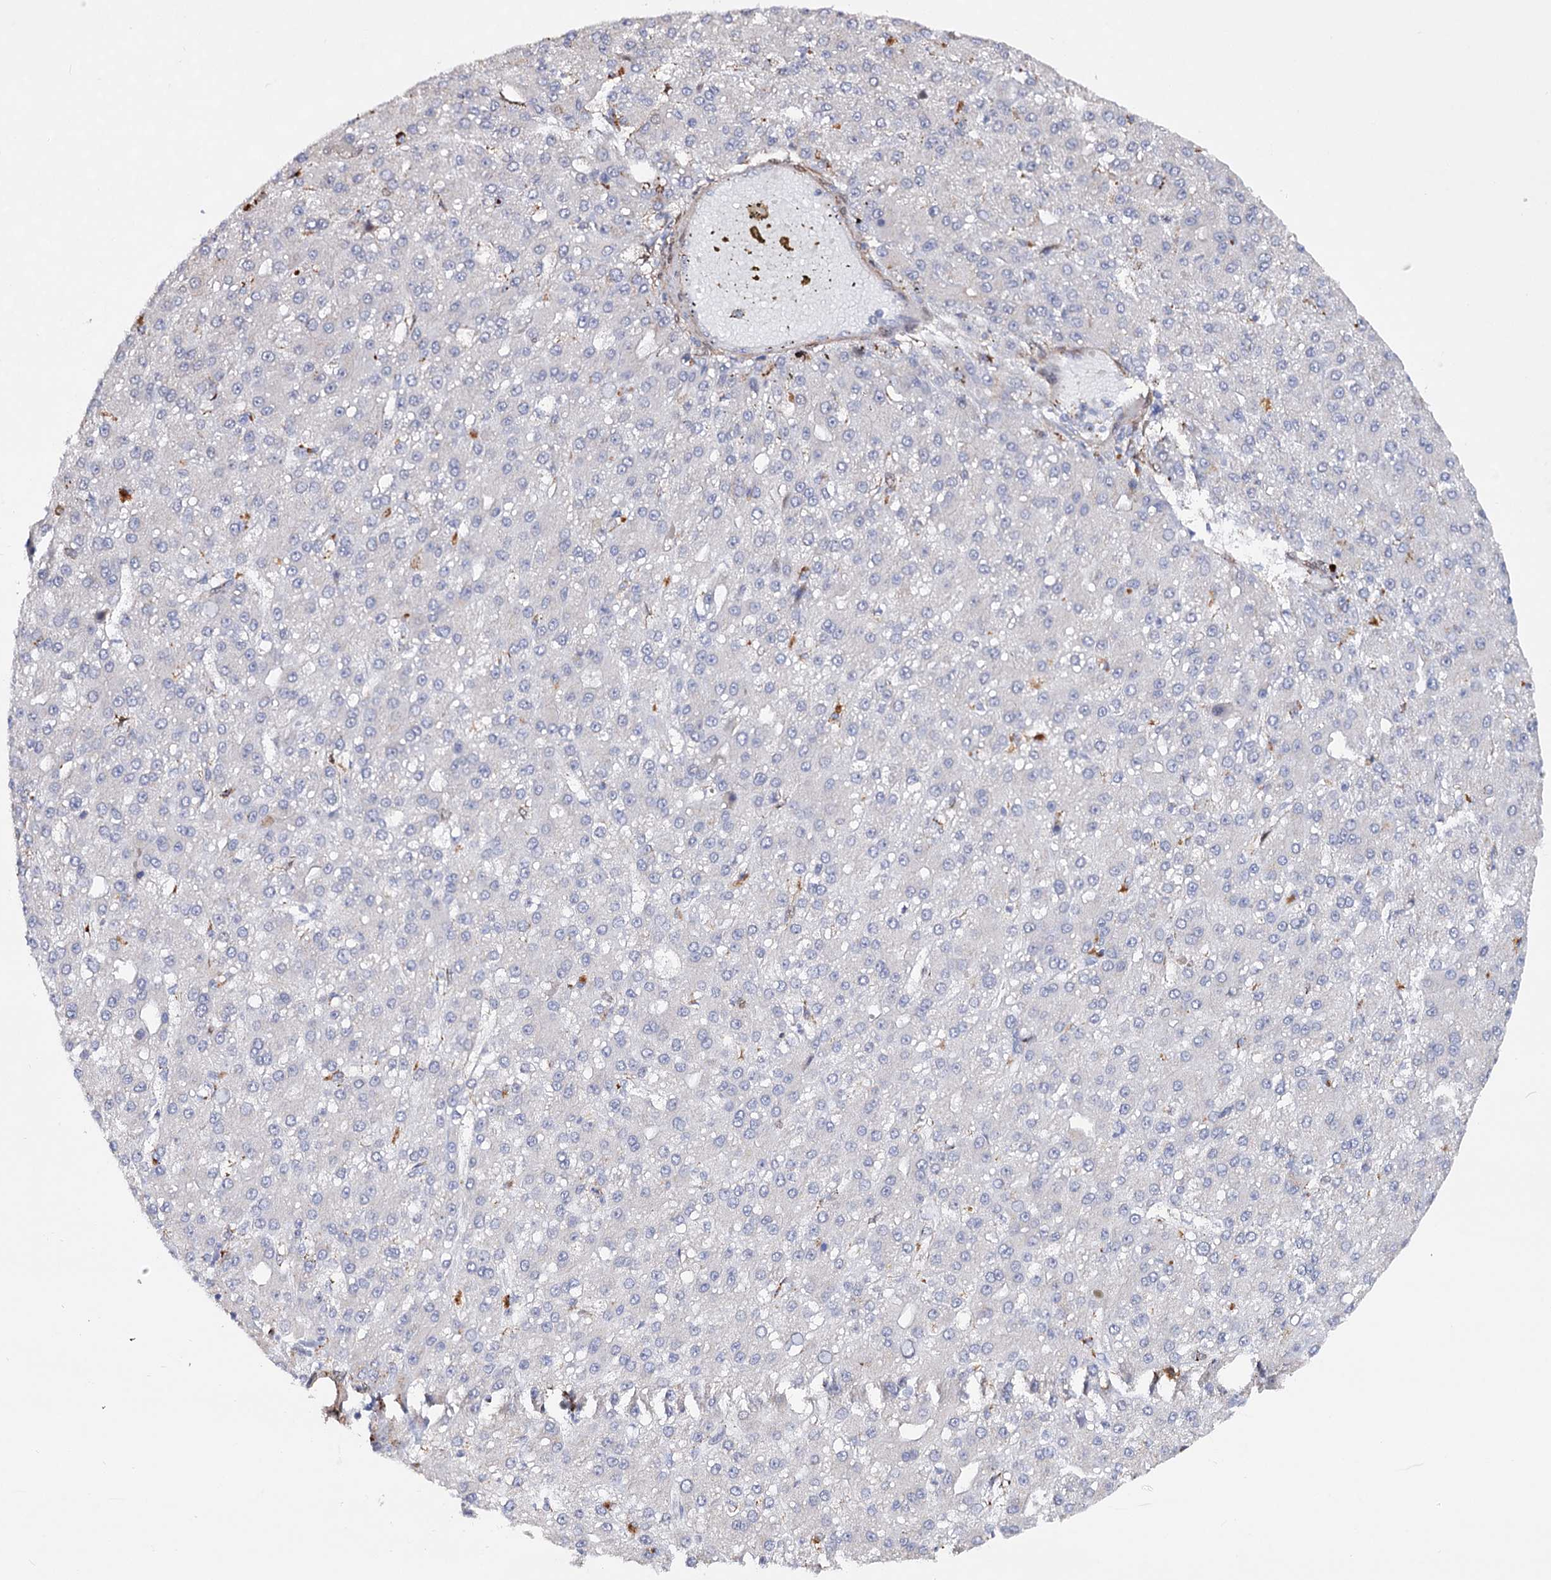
{"staining": {"intensity": "negative", "quantity": "none", "location": "none"}, "tissue": "liver cancer", "cell_type": "Tumor cells", "image_type": "cancer", "snomed": [{"axis": "morphology", "description": "Carcinoma, Hepatocellular, NOS"}, {"axis": "topography", "description": "Liver"}], "caption": "Tumor cells are negative for protein expression in human liver cancer. (Stains: DAB immunohistochemistry (IHC) with hematoxylin counter stain, Microscopy: brightfield microscopy at high magnification).", "gene": "C11orf96", "patient": {"sex": "male", "age": 67}}